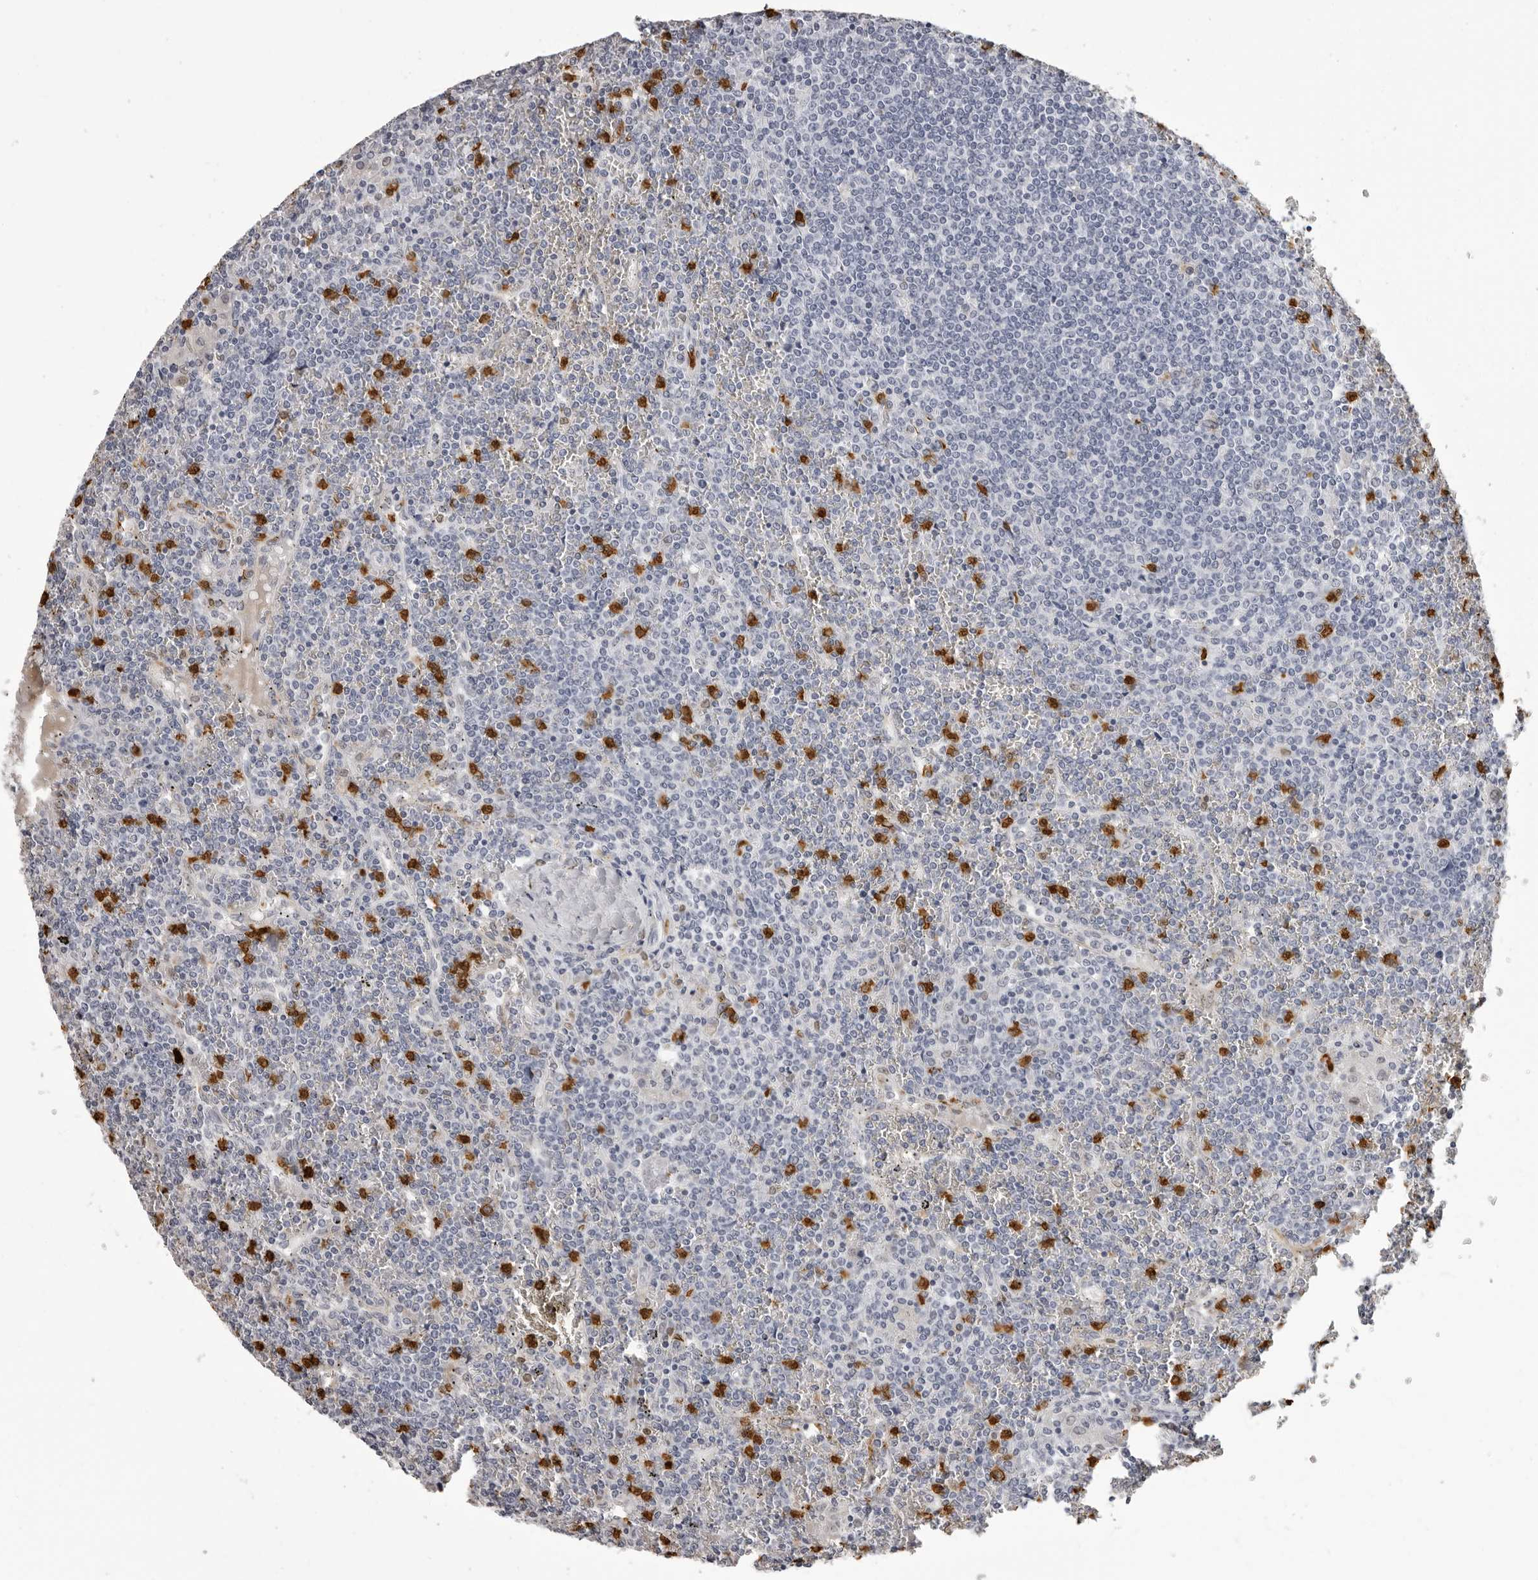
{"staining": {"intensity": "negative", "quantity": "none", "location": "none"}, "tissue": "lymphoma", "cell_type": "Tumor cells", "image_type": "cancer", "snomed": [{"axis": "morphology", "description": "Malignant lymphoma, non-Hodgkin's type, Low grade"}, {"axis": "topography", "description": "Spleen"}], "caption": "Tumor cells are negative for protein expression in human malignant lymphoma, non-Hodgkin's type (low-grade). (DAB (3,3'-diaminobenzidine) IHC with hematoxylin counter stain).", "gene": "IL31", "patient": {"sex": "female", "age": 19}}